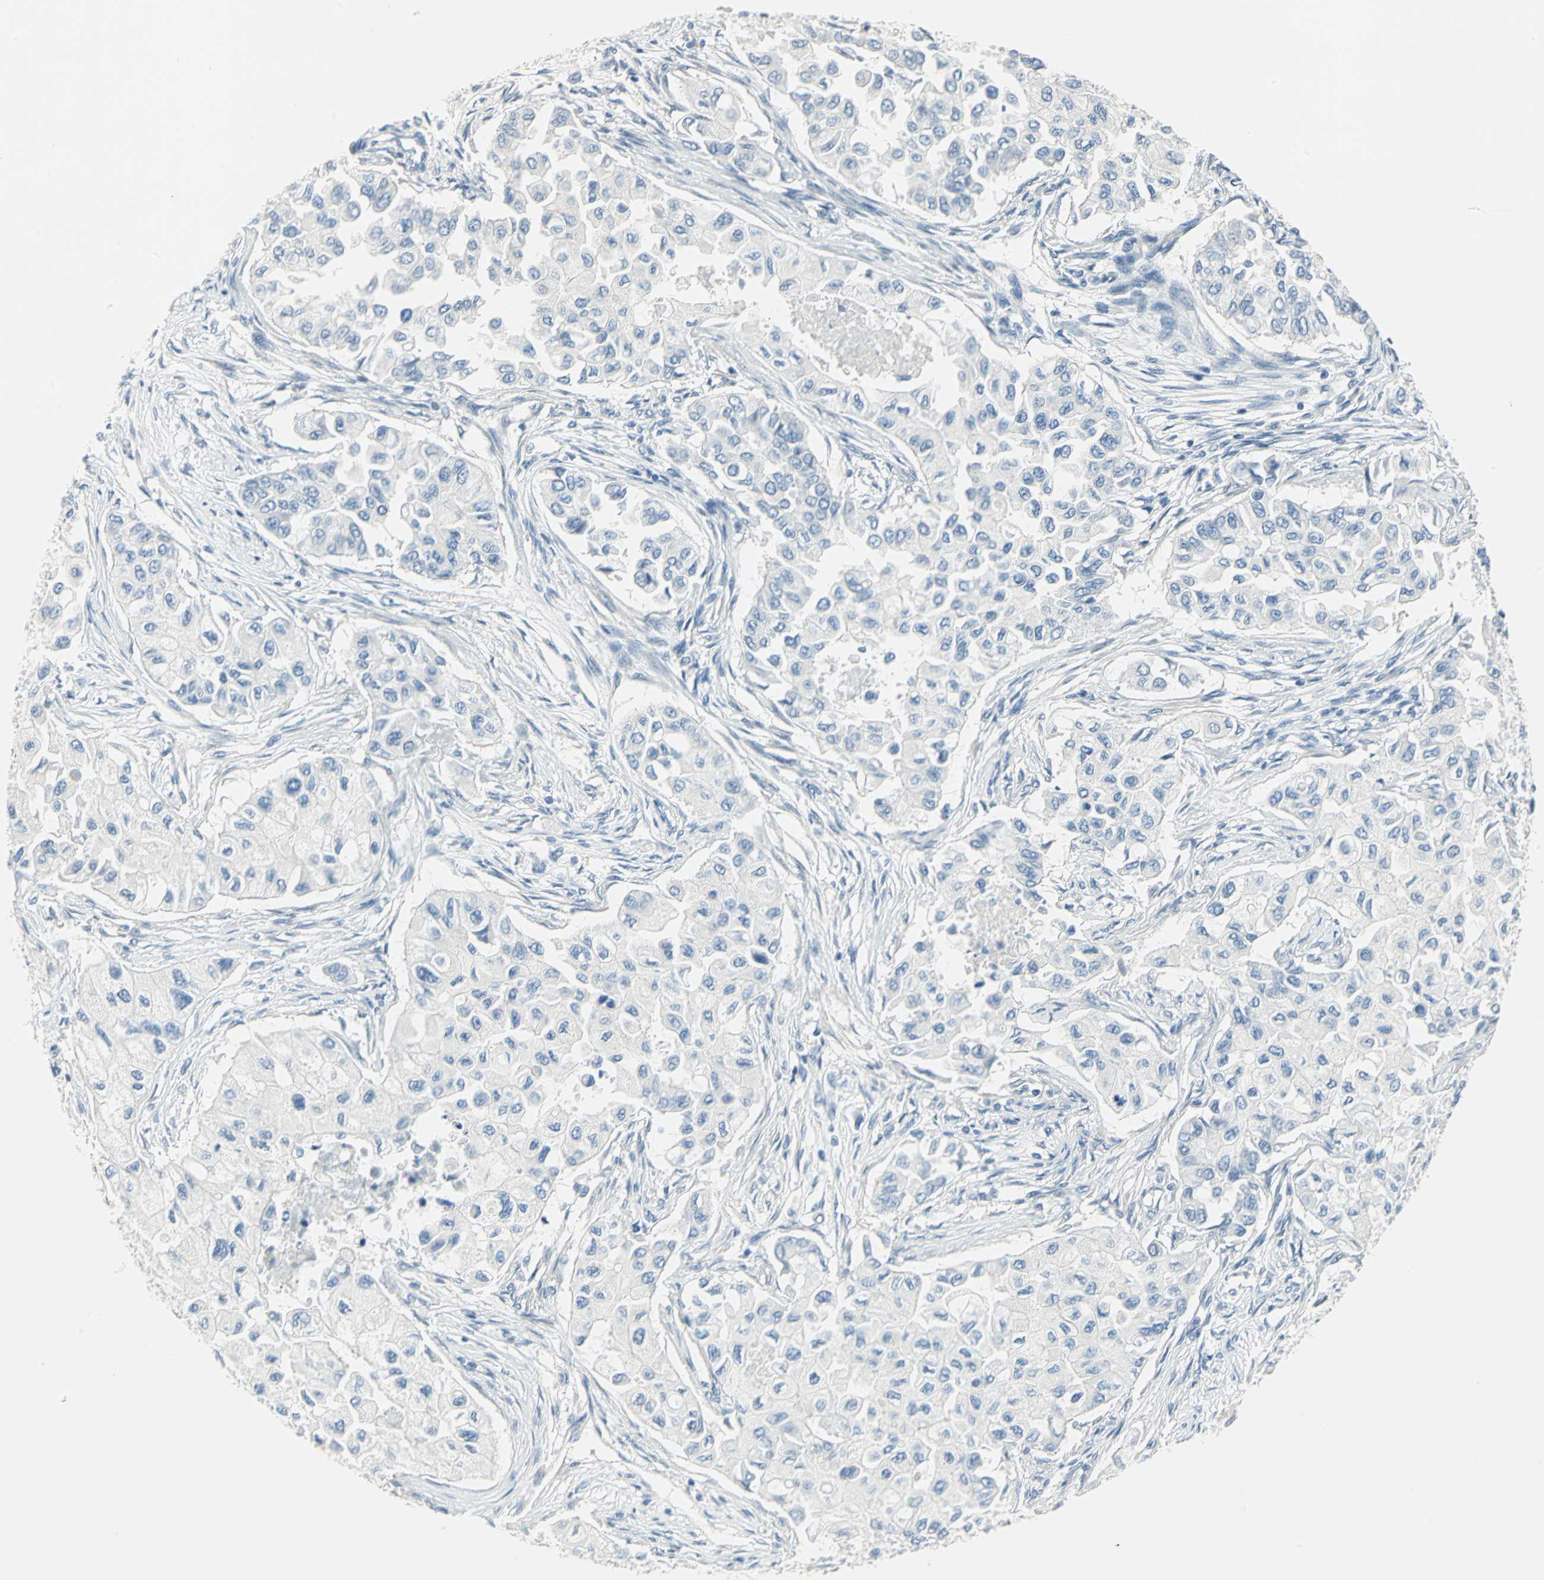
{"staining": {"intensity": "negative", "quantity": "none", "location": "none"}, "tissue": "breast cancer", "cell_type": "Tumor cells", "image_type": "cancer", "snomed": [{"axis": "morphology", "description": "Normal tissue, NOS"}, {"axis": "morphology", "description": "Duct carcinoma"}, {"axis": "topography", "description": "Breast"}], "caption": "Image shows no protein positivity in tumor cells of breast infiltrating ductal carcinoma tissue.", "gene": "UCHL1", "patient": {"sex": "female", "age": 49}}